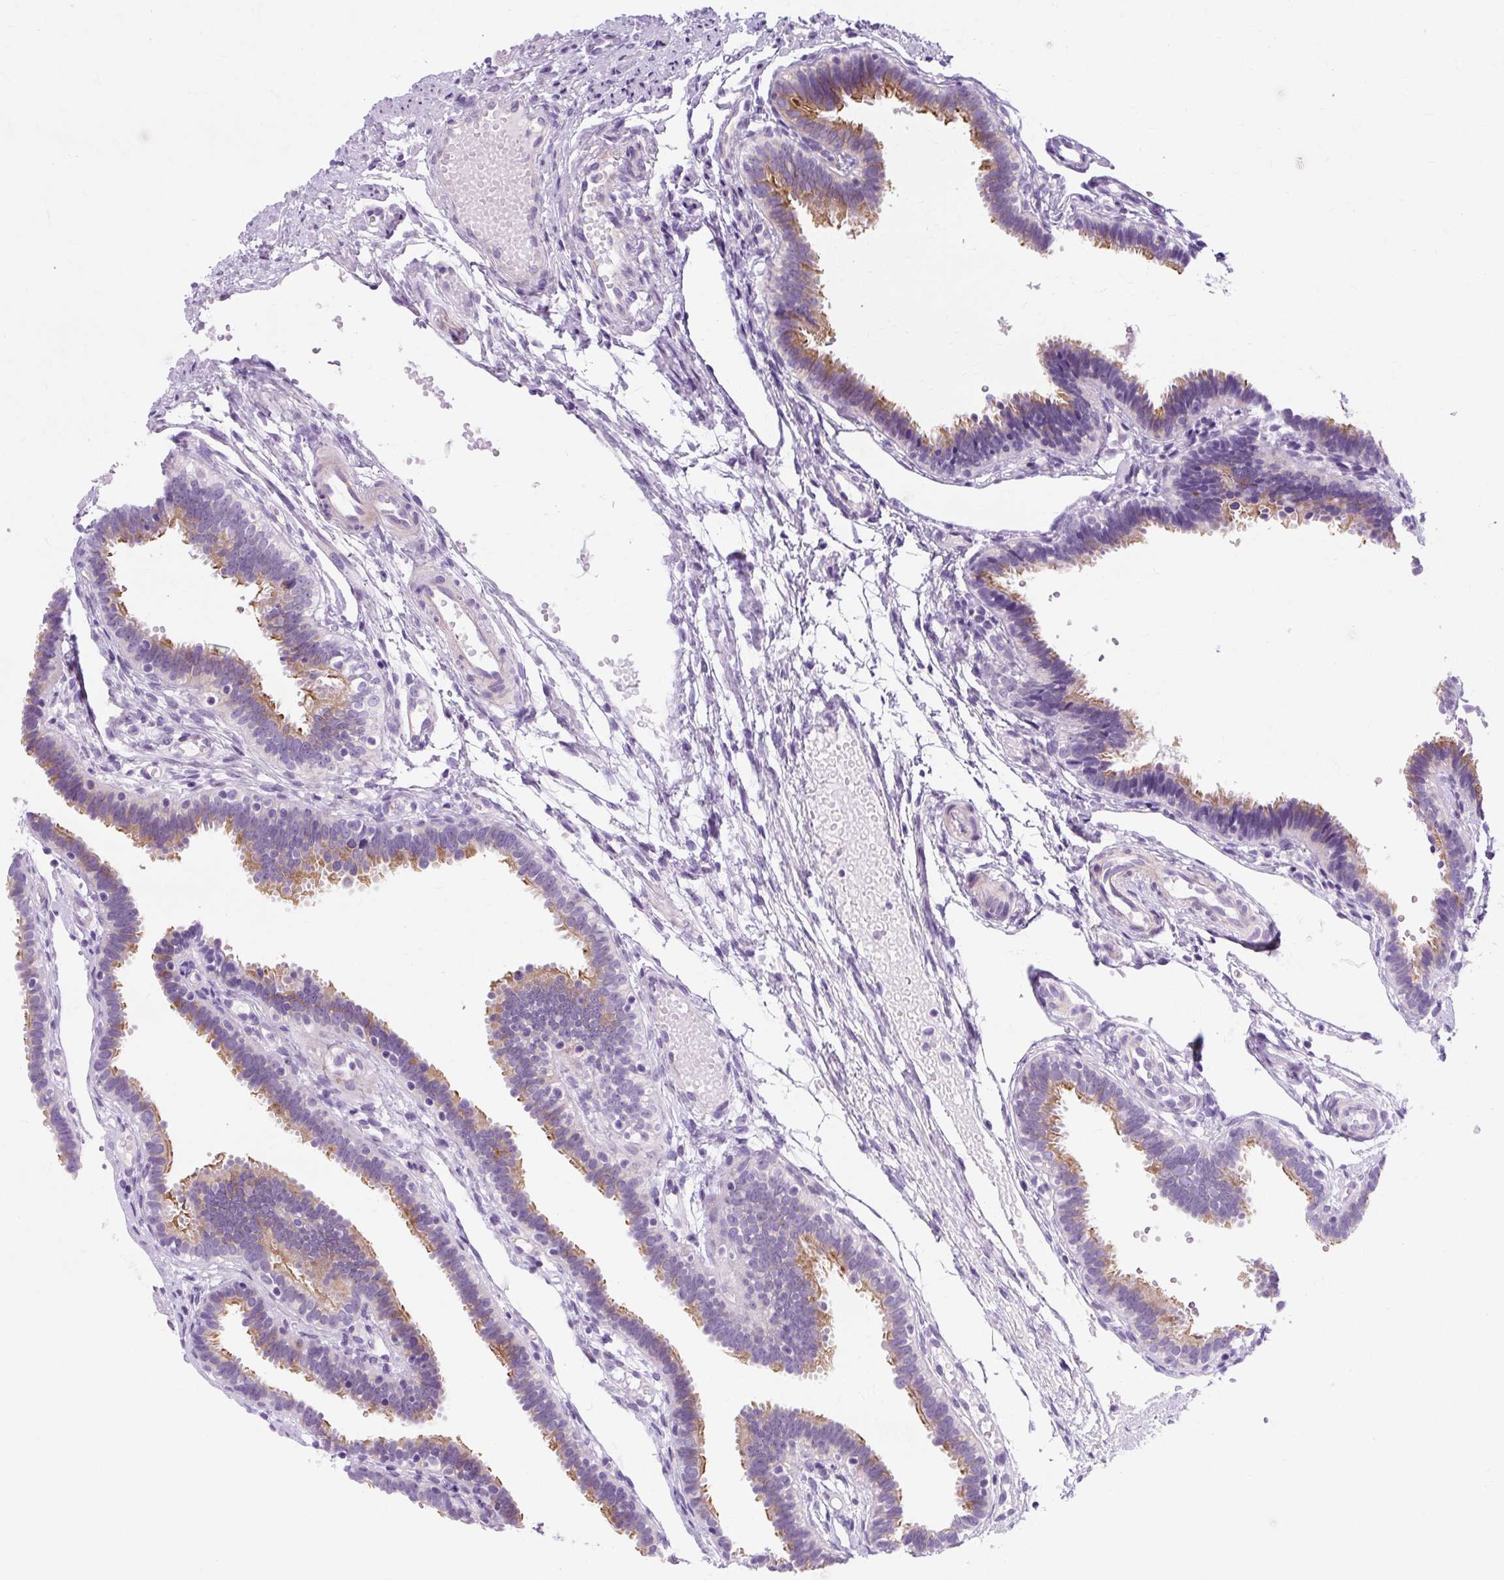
{"staining": {"intensity": "strong", "quantity": "25%-75%", "location": "cytoplasmic/membranous"}, "tissue": "fallopian tube", "cell_type": "Glandular cells", "image_type": "normal", "snomed": [{"axis": "morphology", "description": "Normal tissue, NOS"}, {"axis": "topography", "description": "Fallopian tube"}], "caption": "Immunohistochemical staining of normal human fallopian tube exhibits 25%-75% levels of strong cytoplasmic/membranous protein staining in approximately 25%-75% of glandular cells. The protein is stained brown, and the nuclei are stained in blue (DAB IHC with brightfield microscopy, high magnification).", "gene": "TMEM89", "patient": {"sex": "female", "age": 37}}